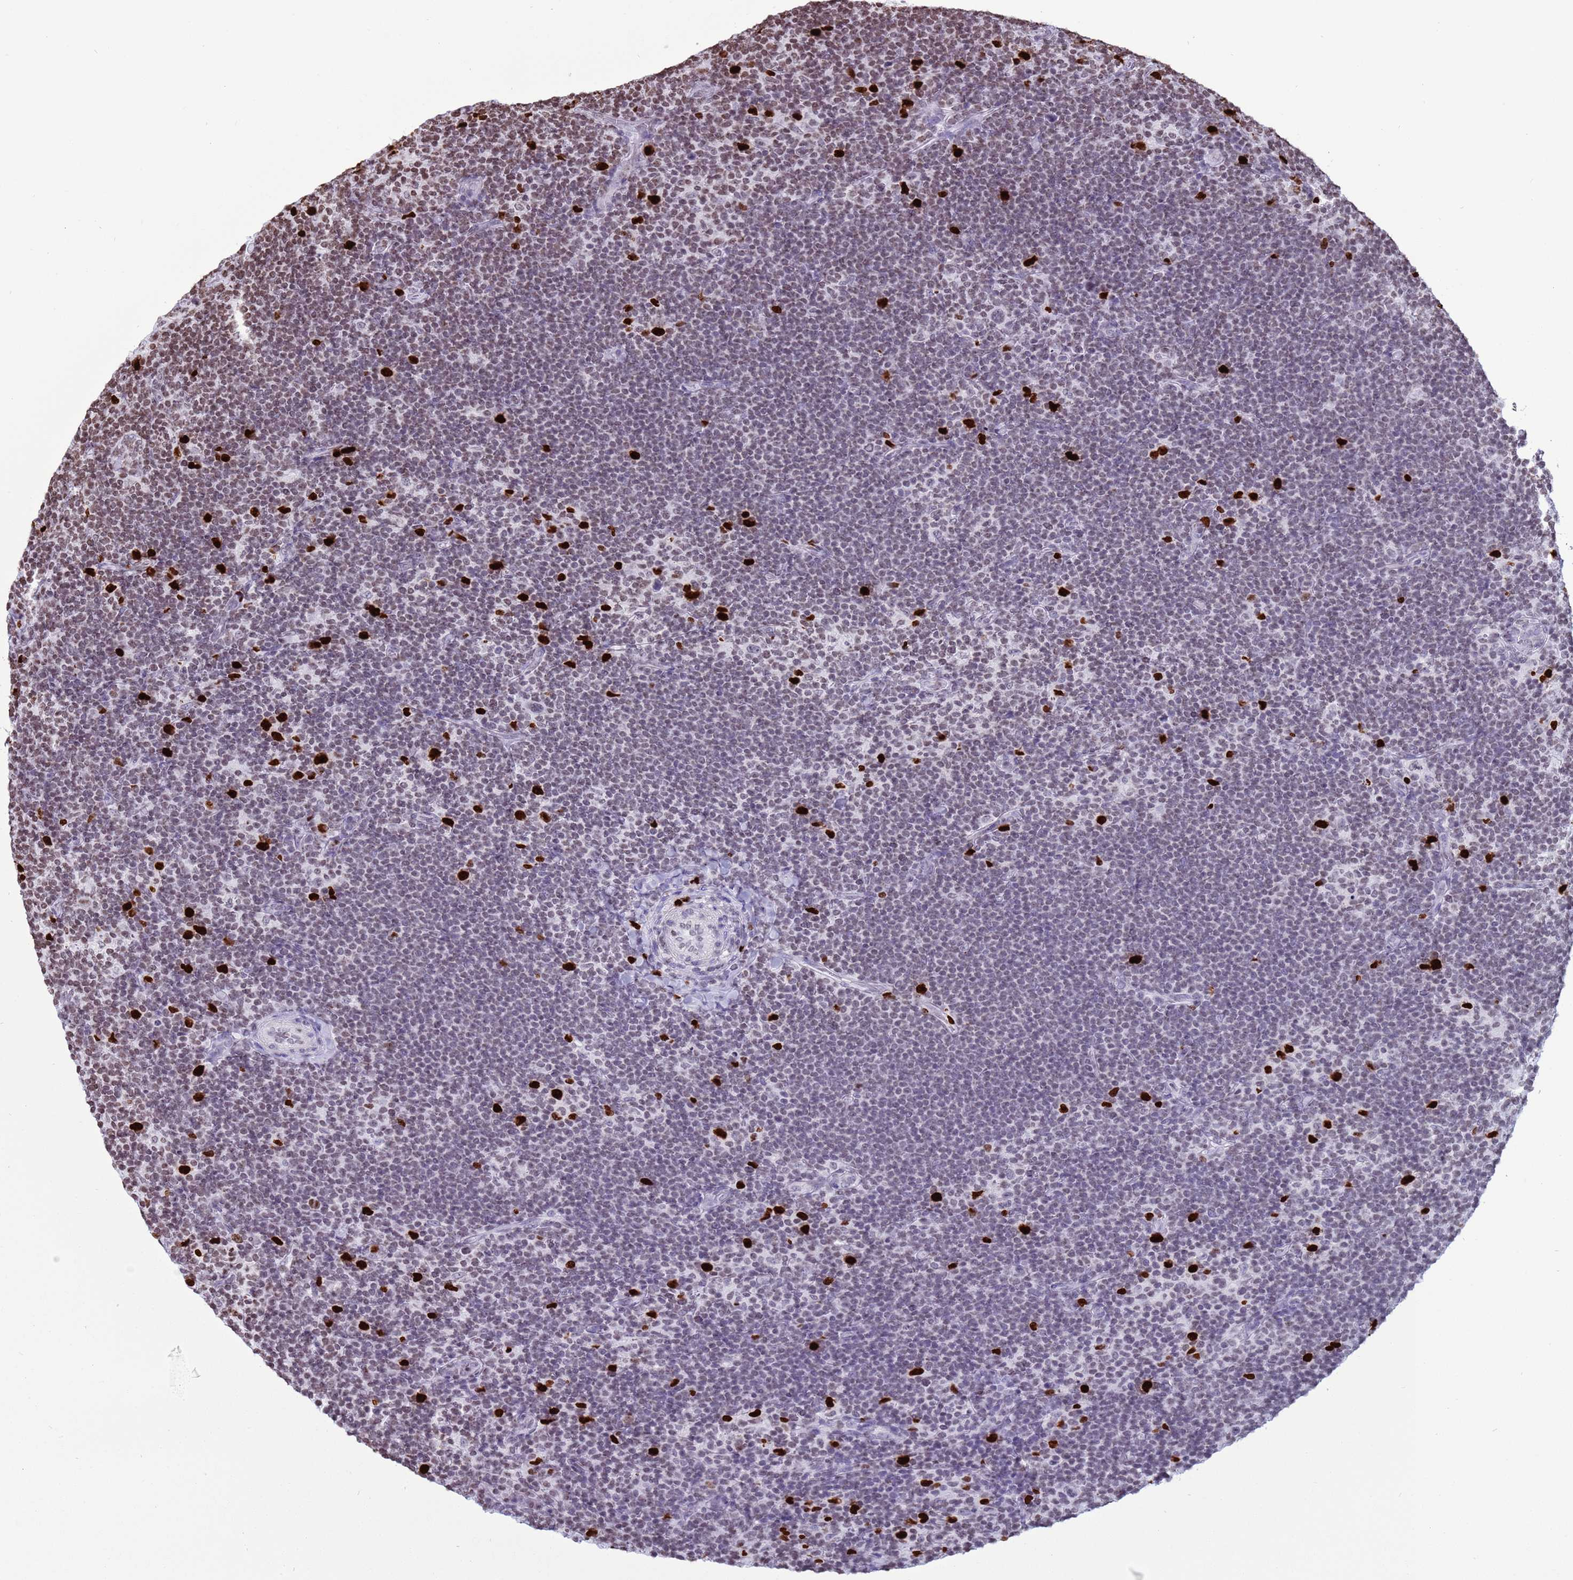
{"staining": {"intensity": "negative", "quantity": "none", "location": "none"}, "tissue": "lymphoma", "cell_type": "Tumor cells", "image_type": "cancer", "snomed": [{"axis": "morphology", "description": "Hodgkin's disease, NOS"}, {"axis": "topography", "description": "Lymph node"}], "caption": "Tumor cells are negative for brown protein staining in Hodgkin's disease.", "gene": "H4C8", "patient": {"sex": "female", "age": 57}}